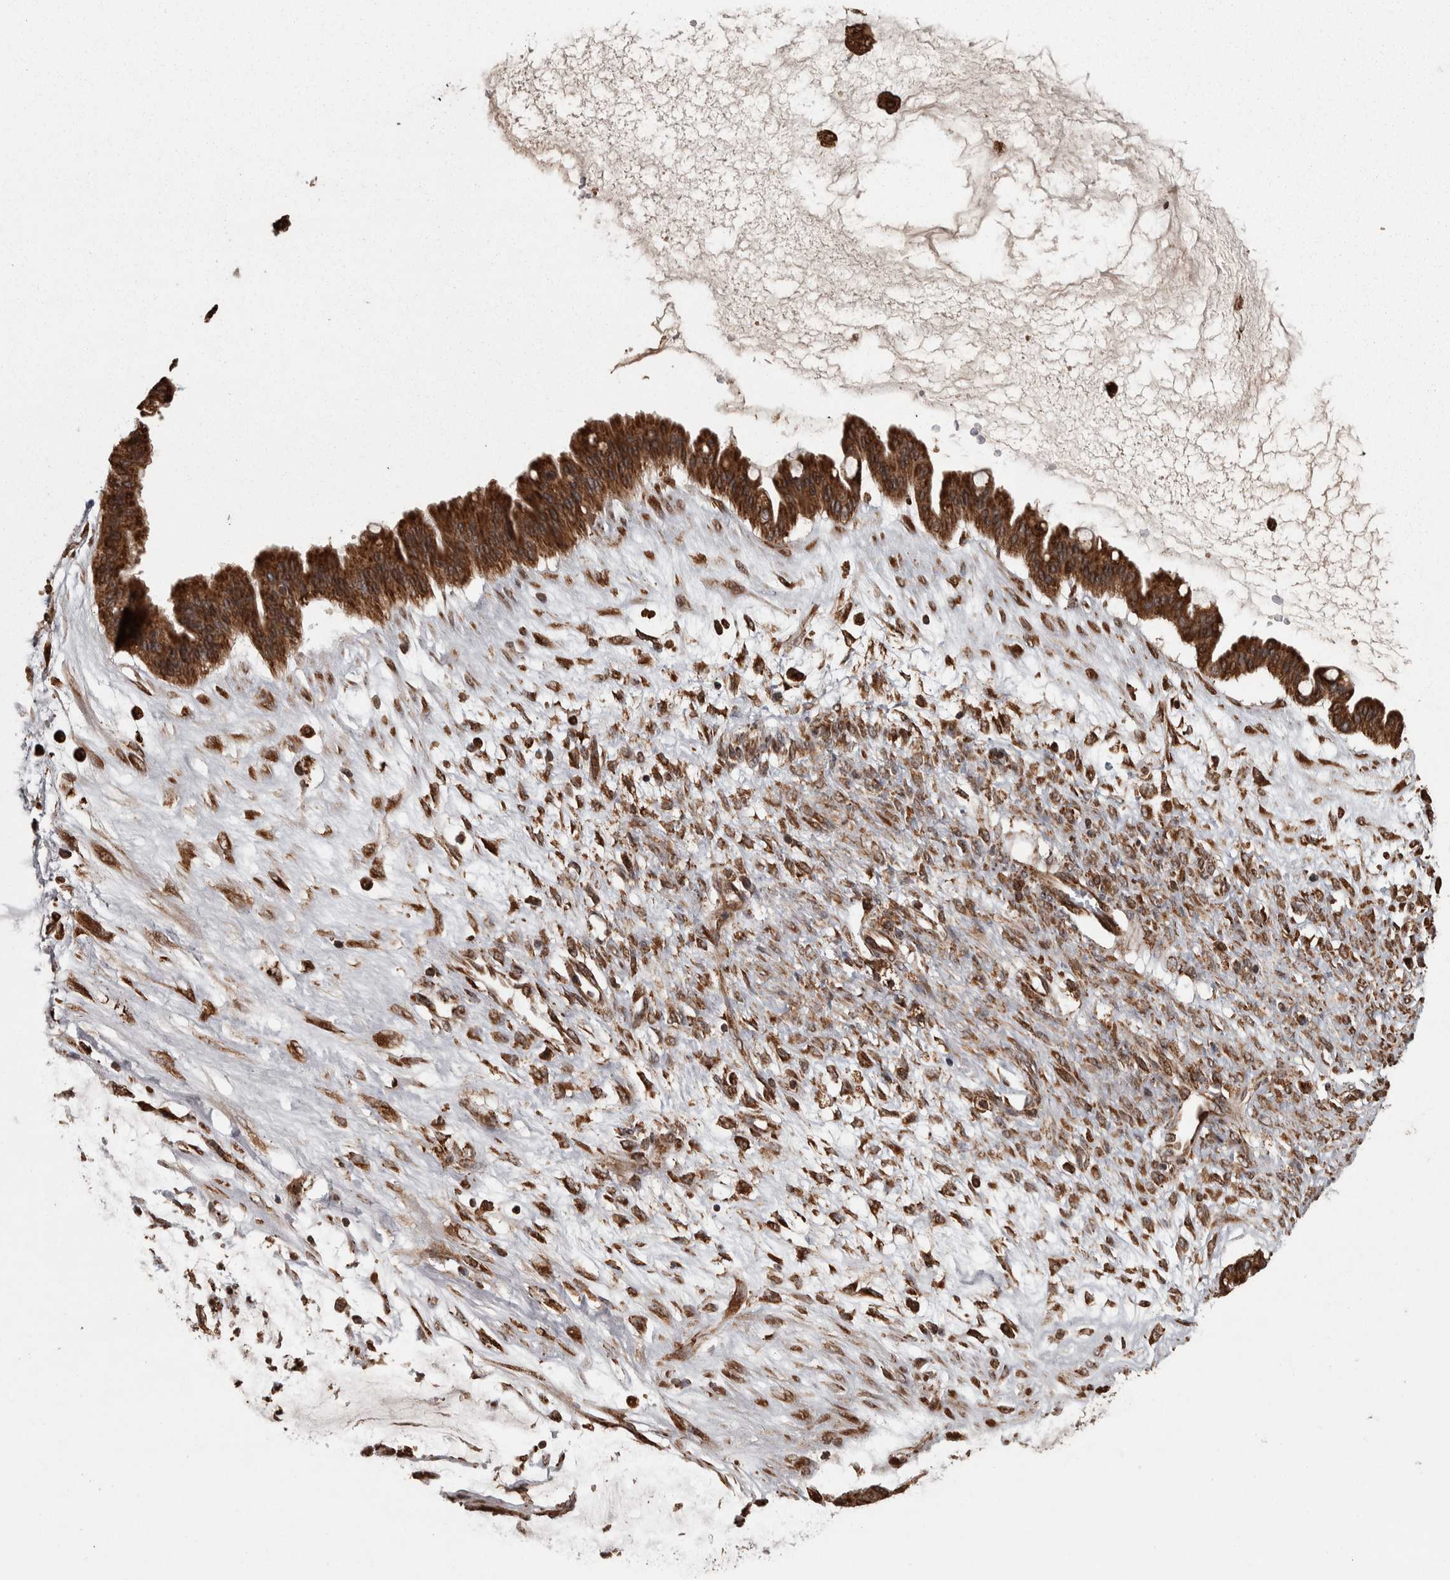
{"staining": {"intensity": "strong", "quantity": ">75%", "location": "cytoplasmic/membranous"}, "tissue": "ovarian cancer", "cell_type": "Tumor cells", "image_type": "cancer", "snomed": [{"axis": "morphology", "description": "Cystadenocarcinoma, mucinous, NOS"}, {"axis": "topography", "description": "Ovary"}], "caption": "Ovarian cancer (mucinous cystadenocarcinoma) stained with DAB immunohistochemistry demonstrates high levels of strong cytoplasmic/membranous positivity in about >75% of tumor cells. The staining was performed using DAB to visualize the protein expression in brown, while the nuclei were stained in blue with hematoxylin (Magnification: 20x).", "gene": "AGBL3", "patient": {"sex": "female", "age": 73}}